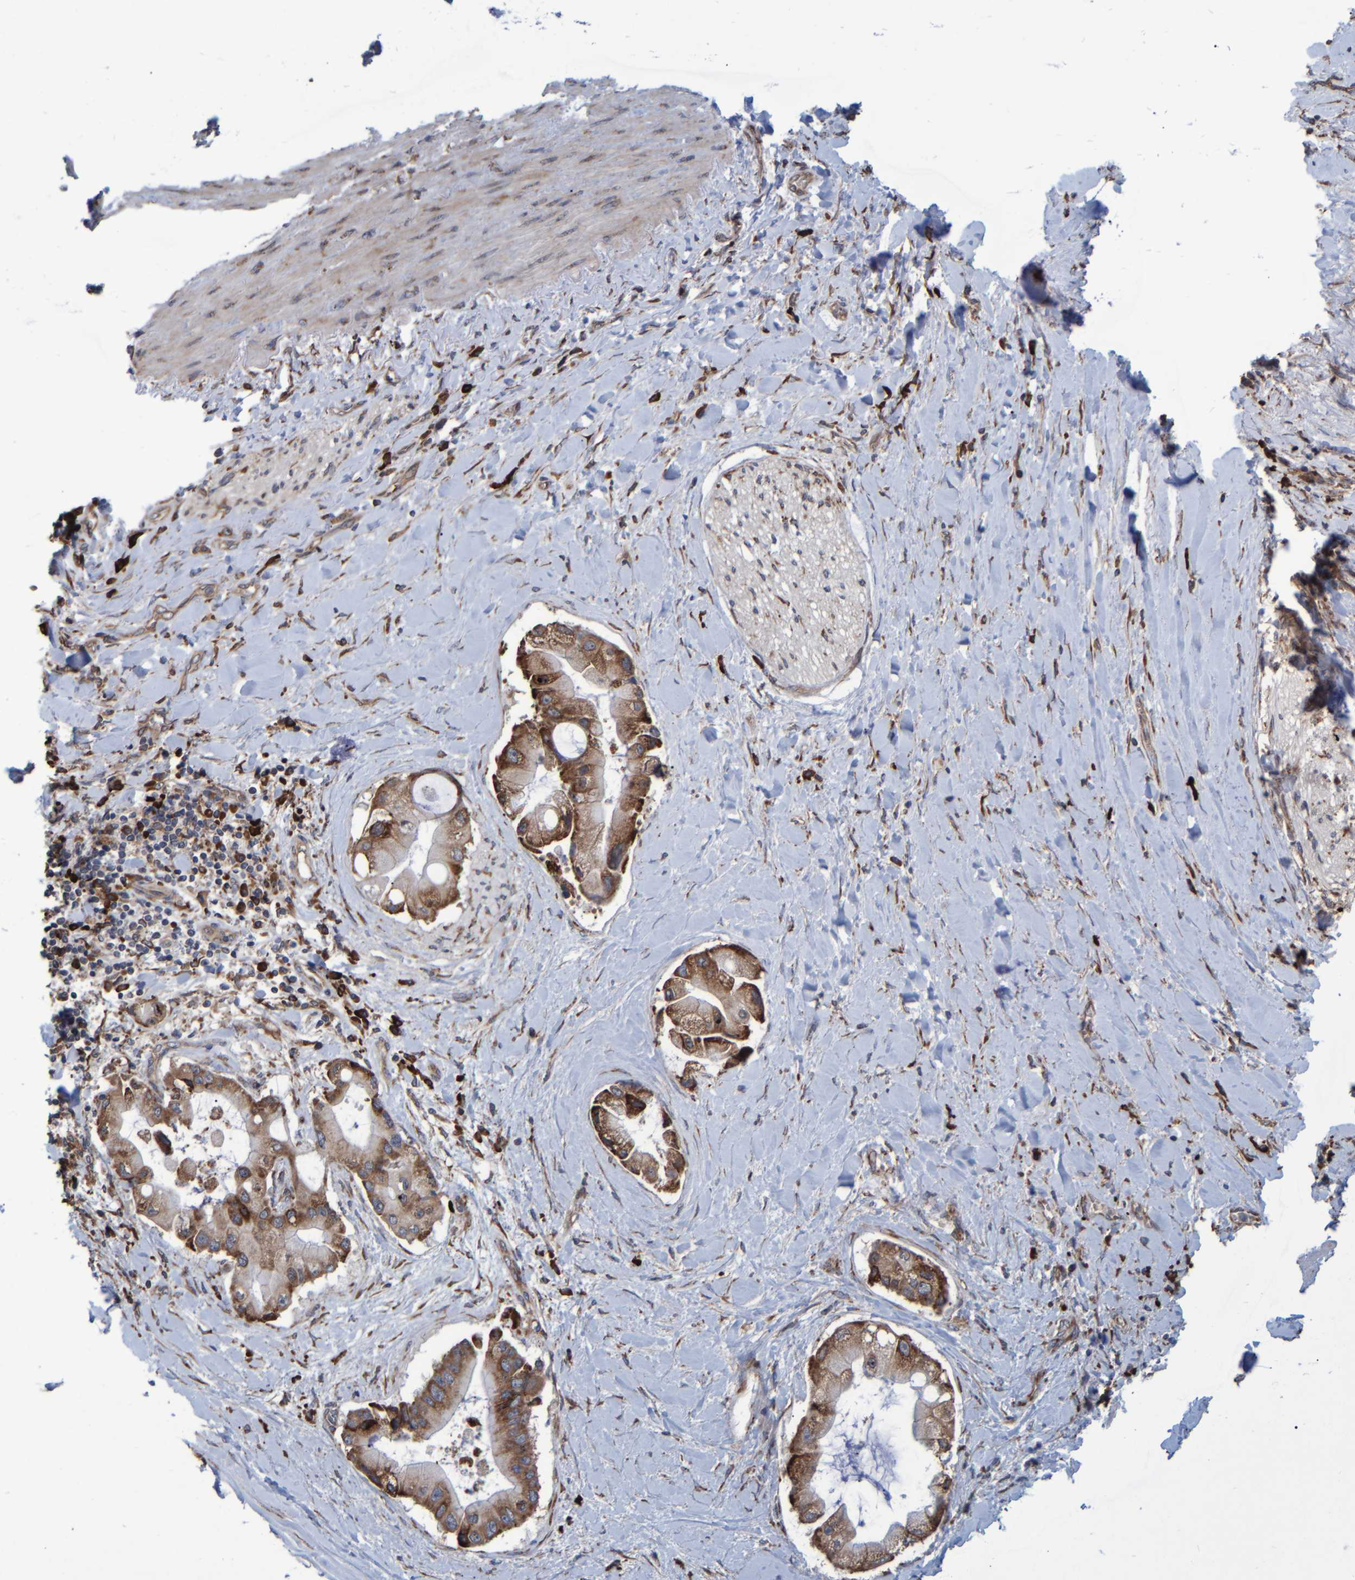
{"staining": {"intensity": "moderate", "quantity": ">75%", "location": "cytoplasmic/membranous"}, "tissue": "liver cancer", "cell_type": "Tumor cells", "image_type": "cancer", "snomed": [{"axis": "morphology", "description": "Cholangiocarcinoma"}, {"axis": "topography", "description": "Liver"}], "caption": "Moderate cytoplasmic/membranous expression for a protein is present in approximately >75% of tumor cells of liver cancer using immunohistochemistry (IHC).", "gene": "SPAG5", "patient": {"sex": "male", "age": 50}}